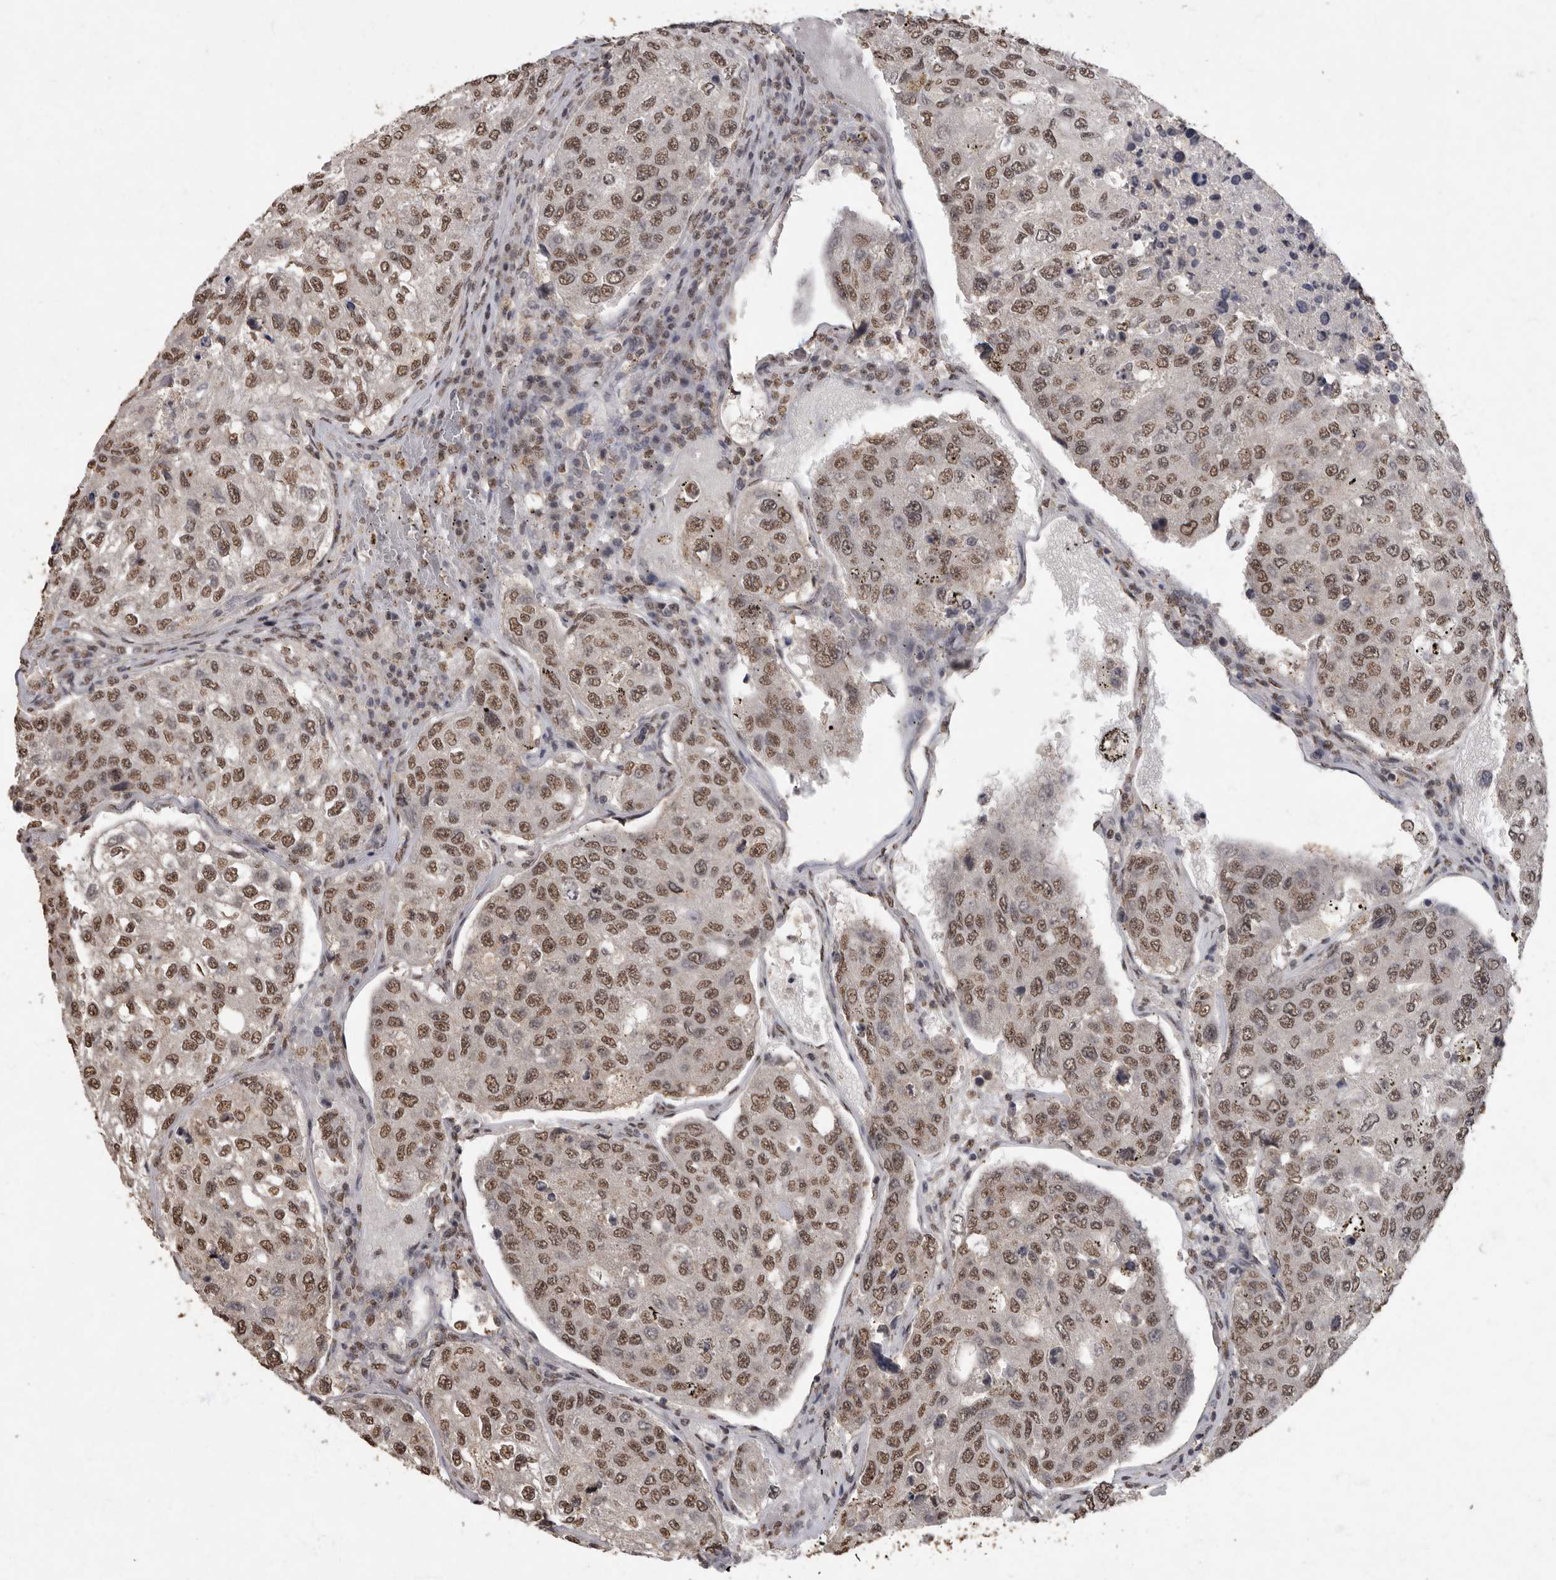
{"staining": {"intensity": "moderate", "quantity": ">75%", "location": "nuclear"}, "tissue": "urothelial cancer", "cell_type": "Tumor cells", "image_type": "cancer", "snomed": [{"axis": "morphology", "description": "Urothelial carcinoma, High grade"}, {"axis": "topography", "description": "Lymph node"}, {"axis": "topography", "description": "Urinary bladder"}], "caption": "Human urothelial cancer stained with a protein marker exhibits moderate staining in tumor cells.", "gene": "NBL1", "patient": {"sex": "male", "age": 51}}